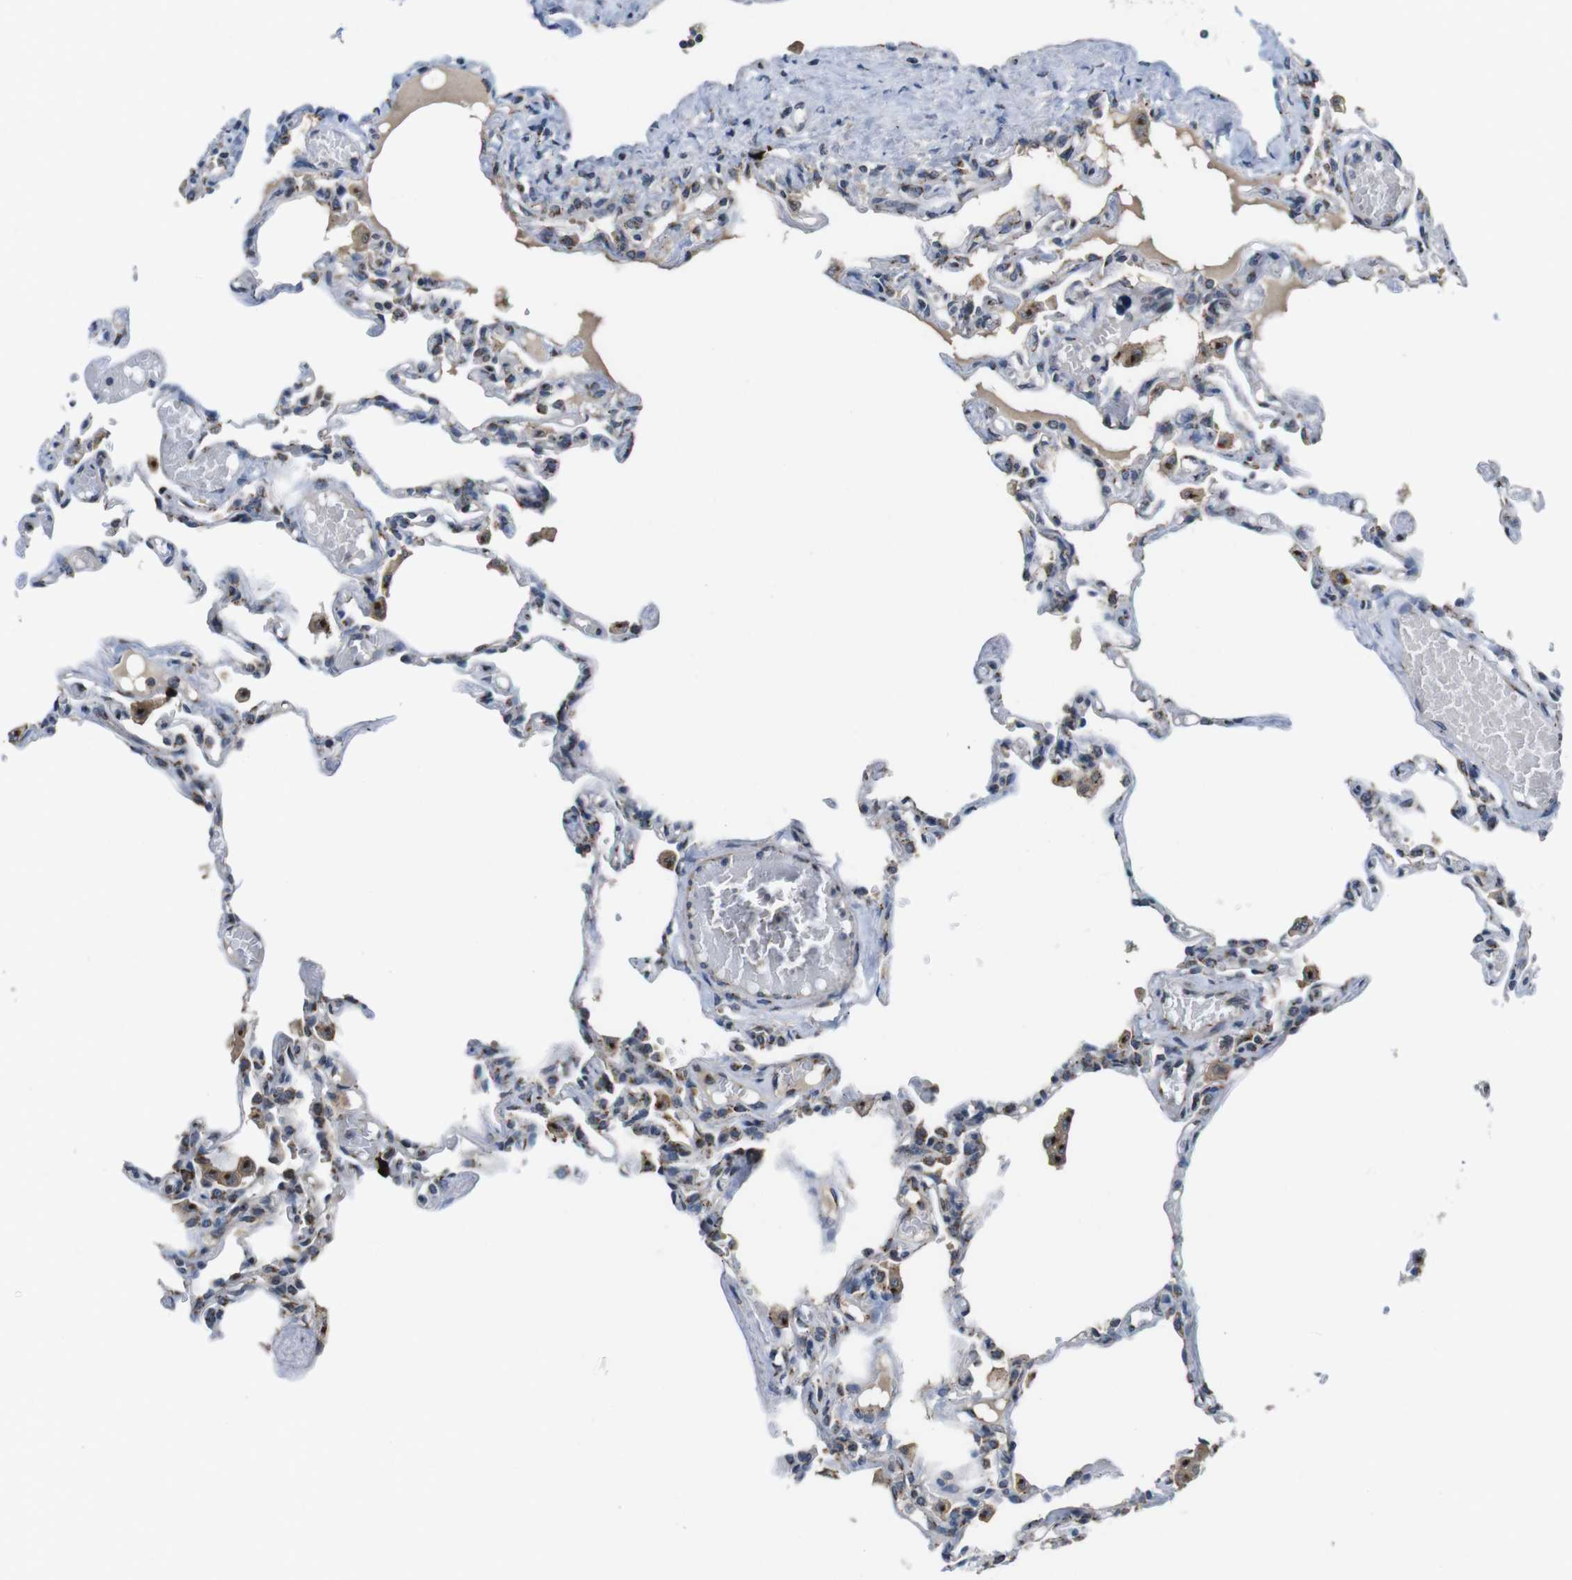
{"staining": {"intensity": "moderate", "quantity": "<25%", "location": "cytoplasmic/membranous"}, "tissue": "lung", "cell_type": "Alveolar cells", "image_type": "normal", "snomed": [{"axis": "morphology", "description": "Normal tissue, NOS"}, {"axis": "topography", "description": "Lung"}], "caption": "Alveolar cells exhibit low levels of moderate cytoplasmic/membranous expression in about <25% of cells in normal lung. The protein of interest is stained brown, and the nuclei are stained in blue (DAB IHC with brightfield microscopy, high magnification).", "gene": "ZFPL1", "patient": {"sex": "male", "age": 21}}